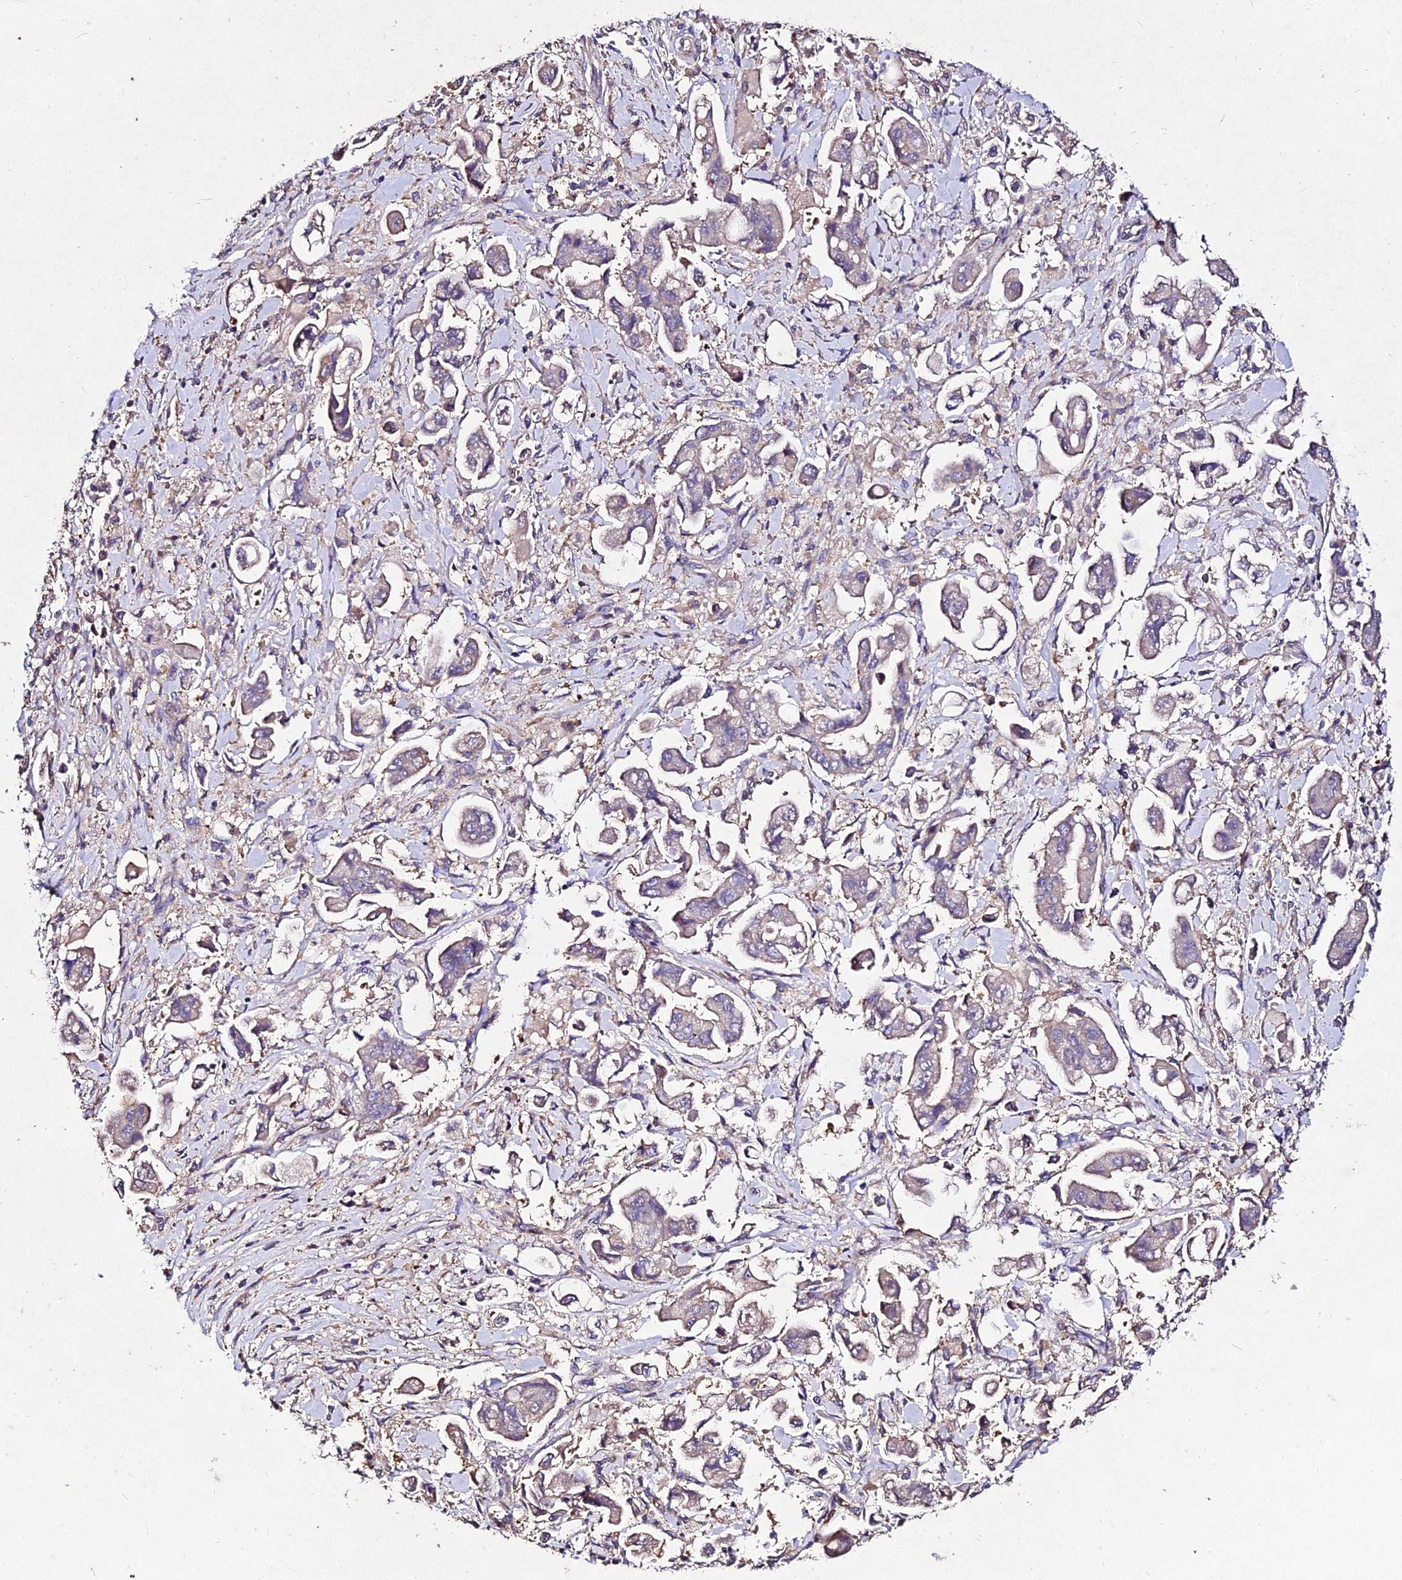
{"staining": {"intensity": "weak", "quantity": "25%-75%", "location": "cytoplasmic/membranous"}, "tissue": "stomach cancer", "cell_type": "Tumor cells", "image_type": "cancer", "snomed": [{"axis": "morphology", "description": "Adenocarcinoma, NOS"}, {"axis": "topography", "description": "Stomach"}], "caption": "Immunohistochemistry (IHC) staining of stomach cancer, which shows low levels of weak cytoplasmic/membranous positivity in approximately 25%-75% of tumor cells indicating weak cytoplasmic/membranous protein expression. The staining was performed using DAB (brown) for protein detection and nuclei were counterstained in hematoxylin (blue).", "gene": "AP3M2", "patient": {"sex": "male", "age": 62}}